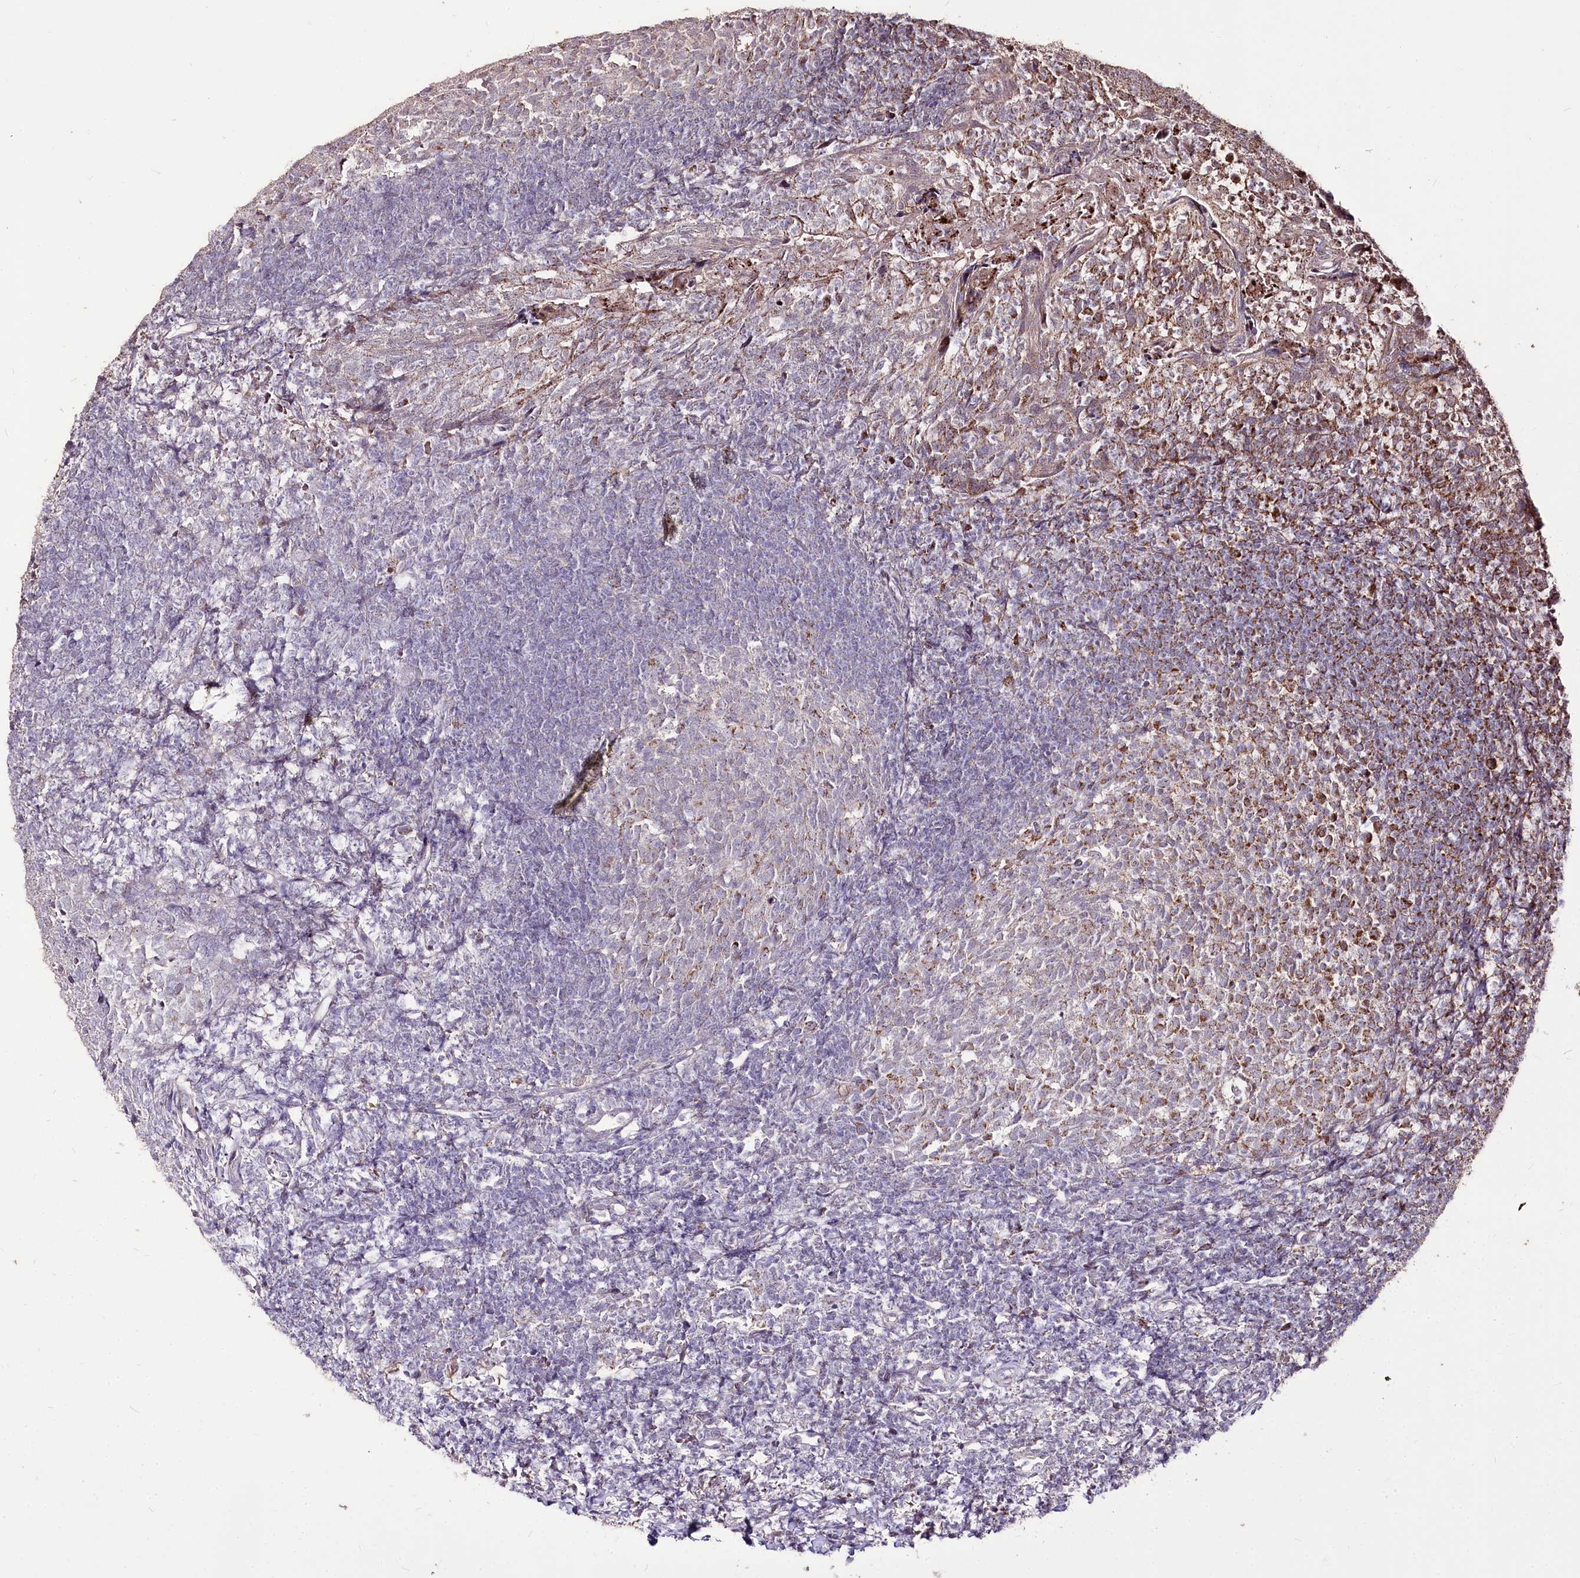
{"staining": {"intensity": "moderate", "quantity": ">75%", "location": "cytoplasmic/membranous"}, "tissue": "tonsil", "cell_type": "Germinal center cells", "image_type": "normal", "snomed": [{"axis": "morphology", "description": "Normal tissue, NOS"}, {"axis": "topography", "description": "Tonsil"}], "caption": "Germinal center cells display medium levels of moderate cytoplasmic/membranous staining in approximately >75% of cells in normal tonsil.", "gene": "CARD19", "patient": {"sex": "female", "age": 10}}